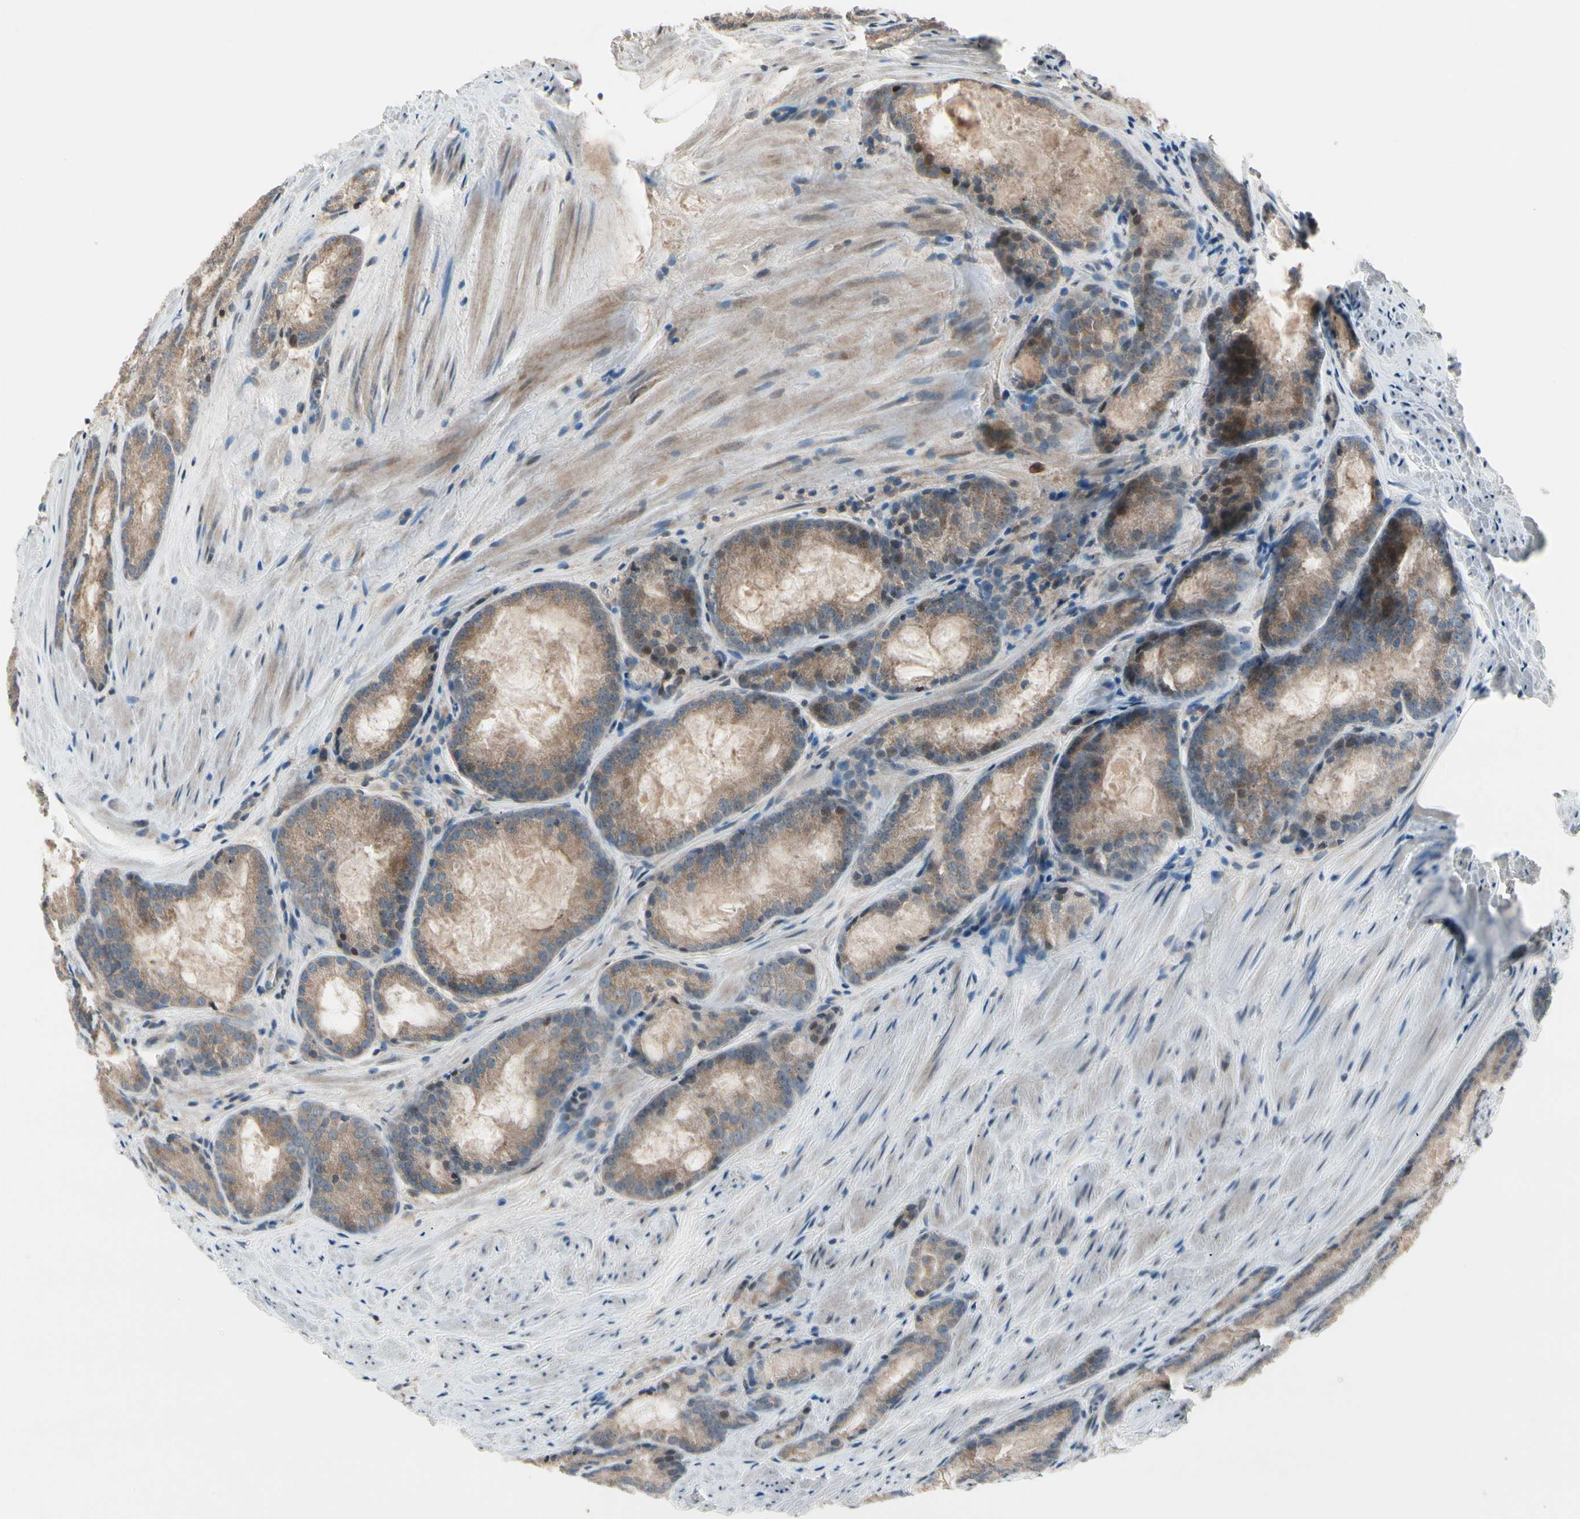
{"staining": {"intensity": "moderate", "quantity": ">75%", "location": "cytoplasmic/membranous,nuclear"}, "tissue": "prostate cancer", "cell_type": "Tumor cells", "image_type": "cancer", "snomed": [{"axis": "morphology", "description": "Adenocarcinoma, Low grade"}, {"axis": "topography", "description": "Prostate"}], "caption": "An IHC photomicrograph of neoplastic tissue is shown. Protein staining in brown shows moderate cytoplasmic/membranous and nuclear positivity in adenocarcinoma (low-grade) (prostate) within tumor cells. The protein of interest is shown in brown color, while the nuclei are stained blue.", "gene": "SNX29", "patient": {"sex": "male", "age": 64}}